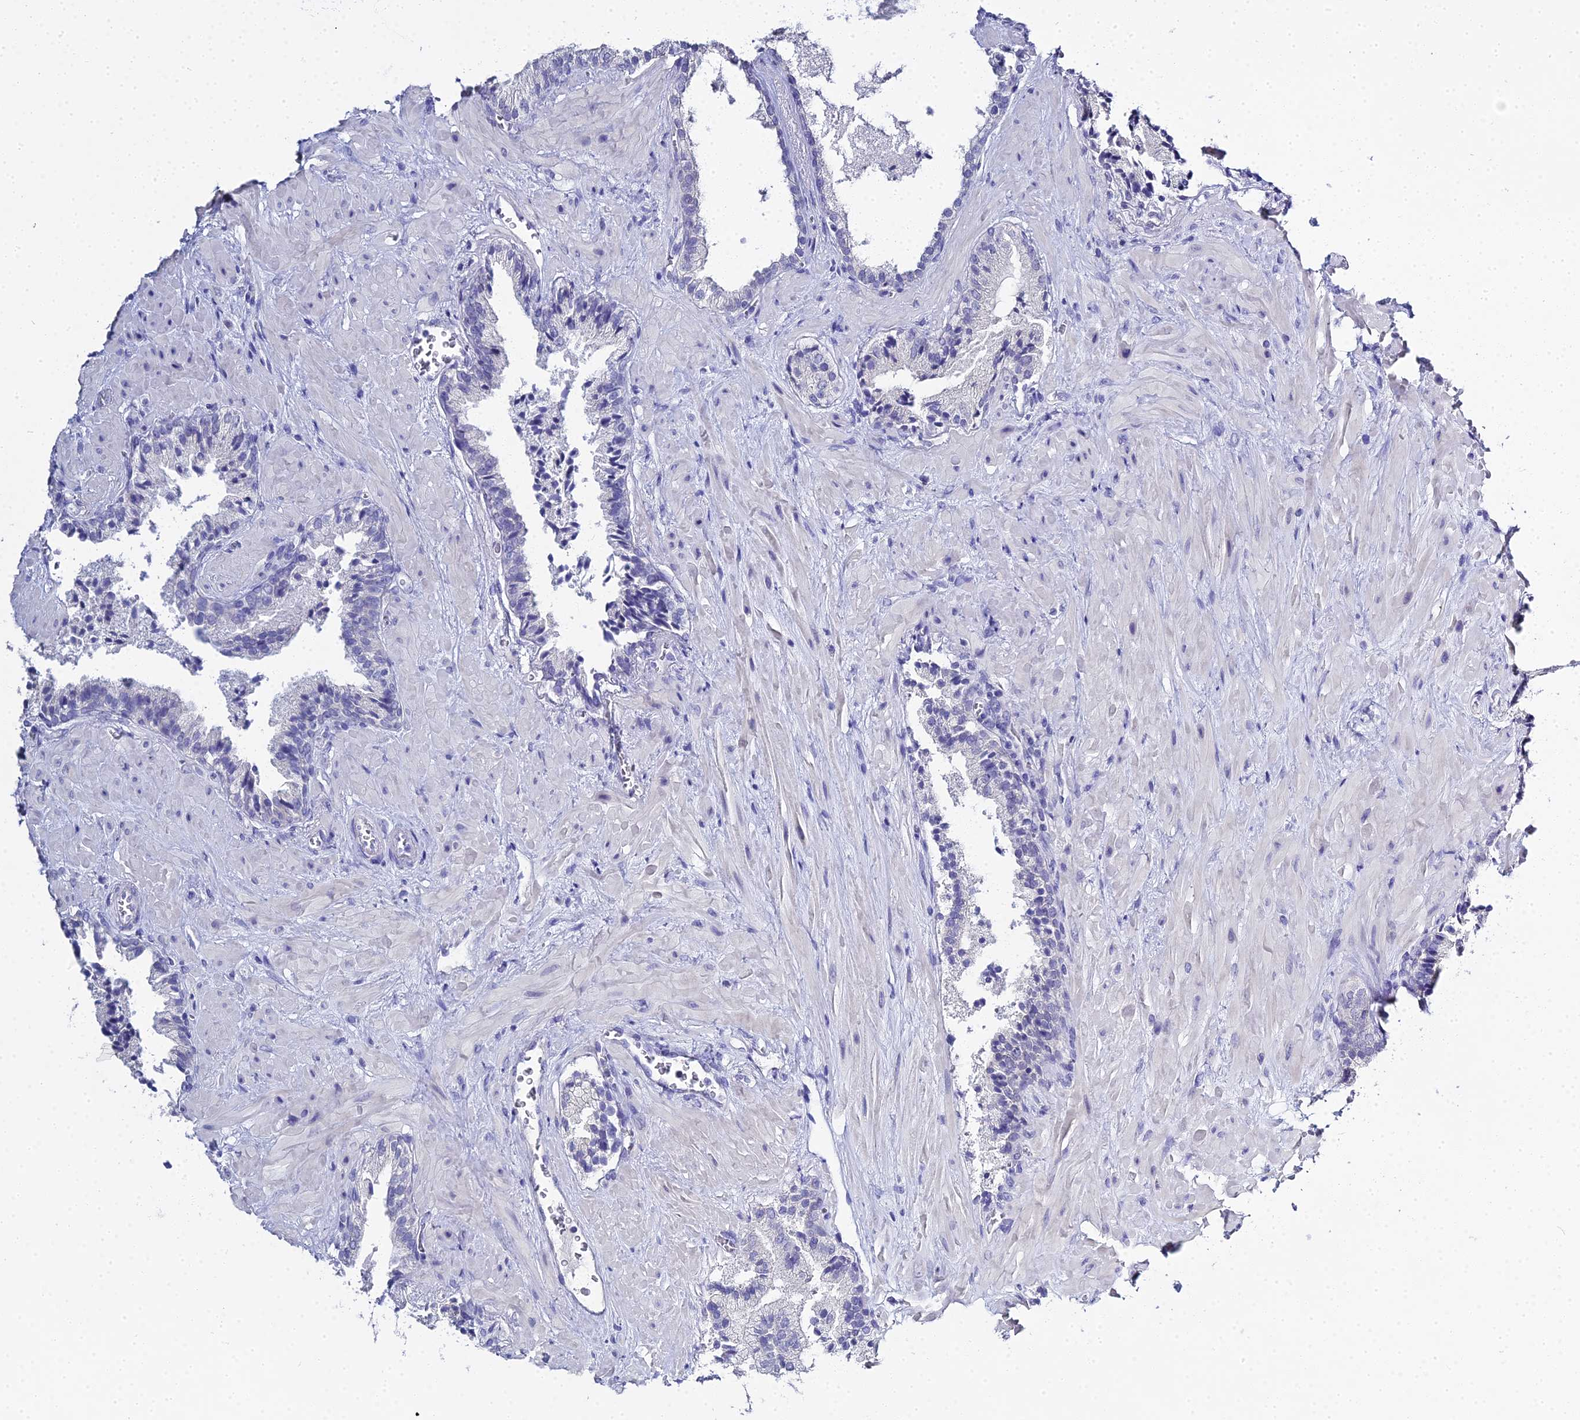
{"staining": {"intensity": "negative", "quantity": "none", "location": "none"}, "tissue": "prostate cancer", "cell_type": "Tumor cells", "image_type": "cancer", "snomed": [{"axis": "morphology", "description": "Adenocarcinoma, High grade"}, {"axis": "topography", "description": "Prostate"}], "caption": "This photomicrograph is of prostate cancer stained with immunohistochemistry (IHC) to label a protein in brown with the nuclei are counter-stained blue. There is no staining in tumor cells.", "gene": "S100A7", "patient": {"sex": "male", "age": 71}}